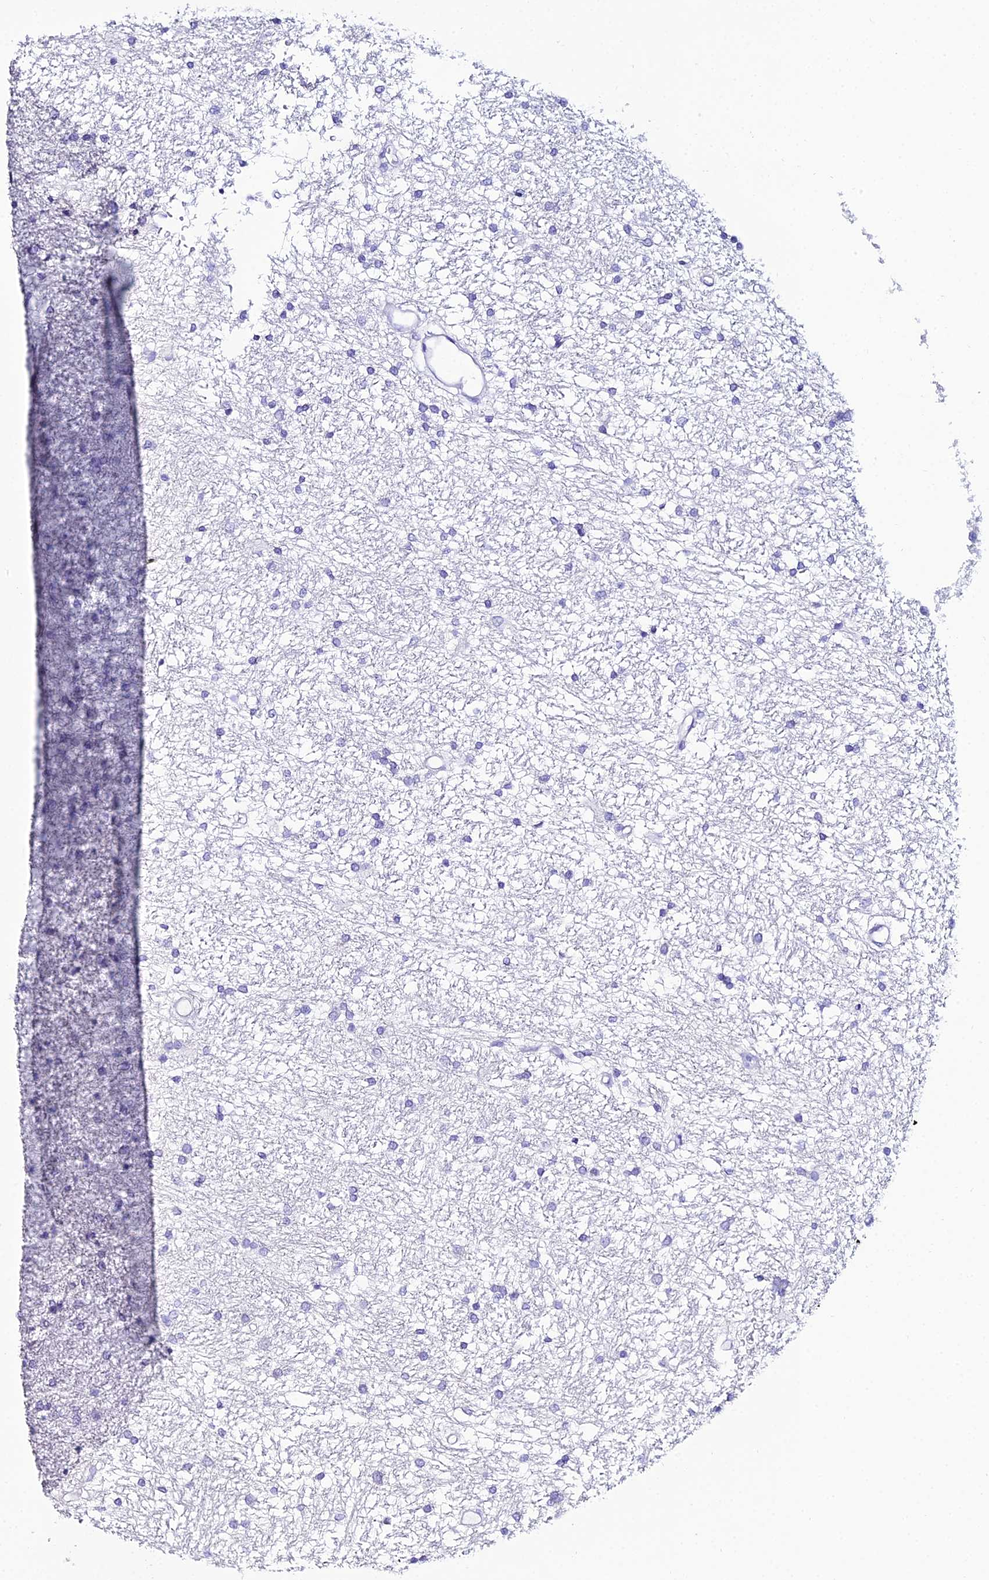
{"staining": {"intensity": "negative", "quantity": "none", "location": "none"}, "tissue": "glioma", "cell_type": "Tumor cells", "image_type": "cancer", "snomed": [{"axis": "morphology", "description": "Glioma, malignant, High grade"}, {"axis": "topography", "description": "Brain"}], "caption": "Tumor cells show no significant protein positivity in glioma.", "gene": "OR4D5", "patient": {"sex": "male", "age": 77}}